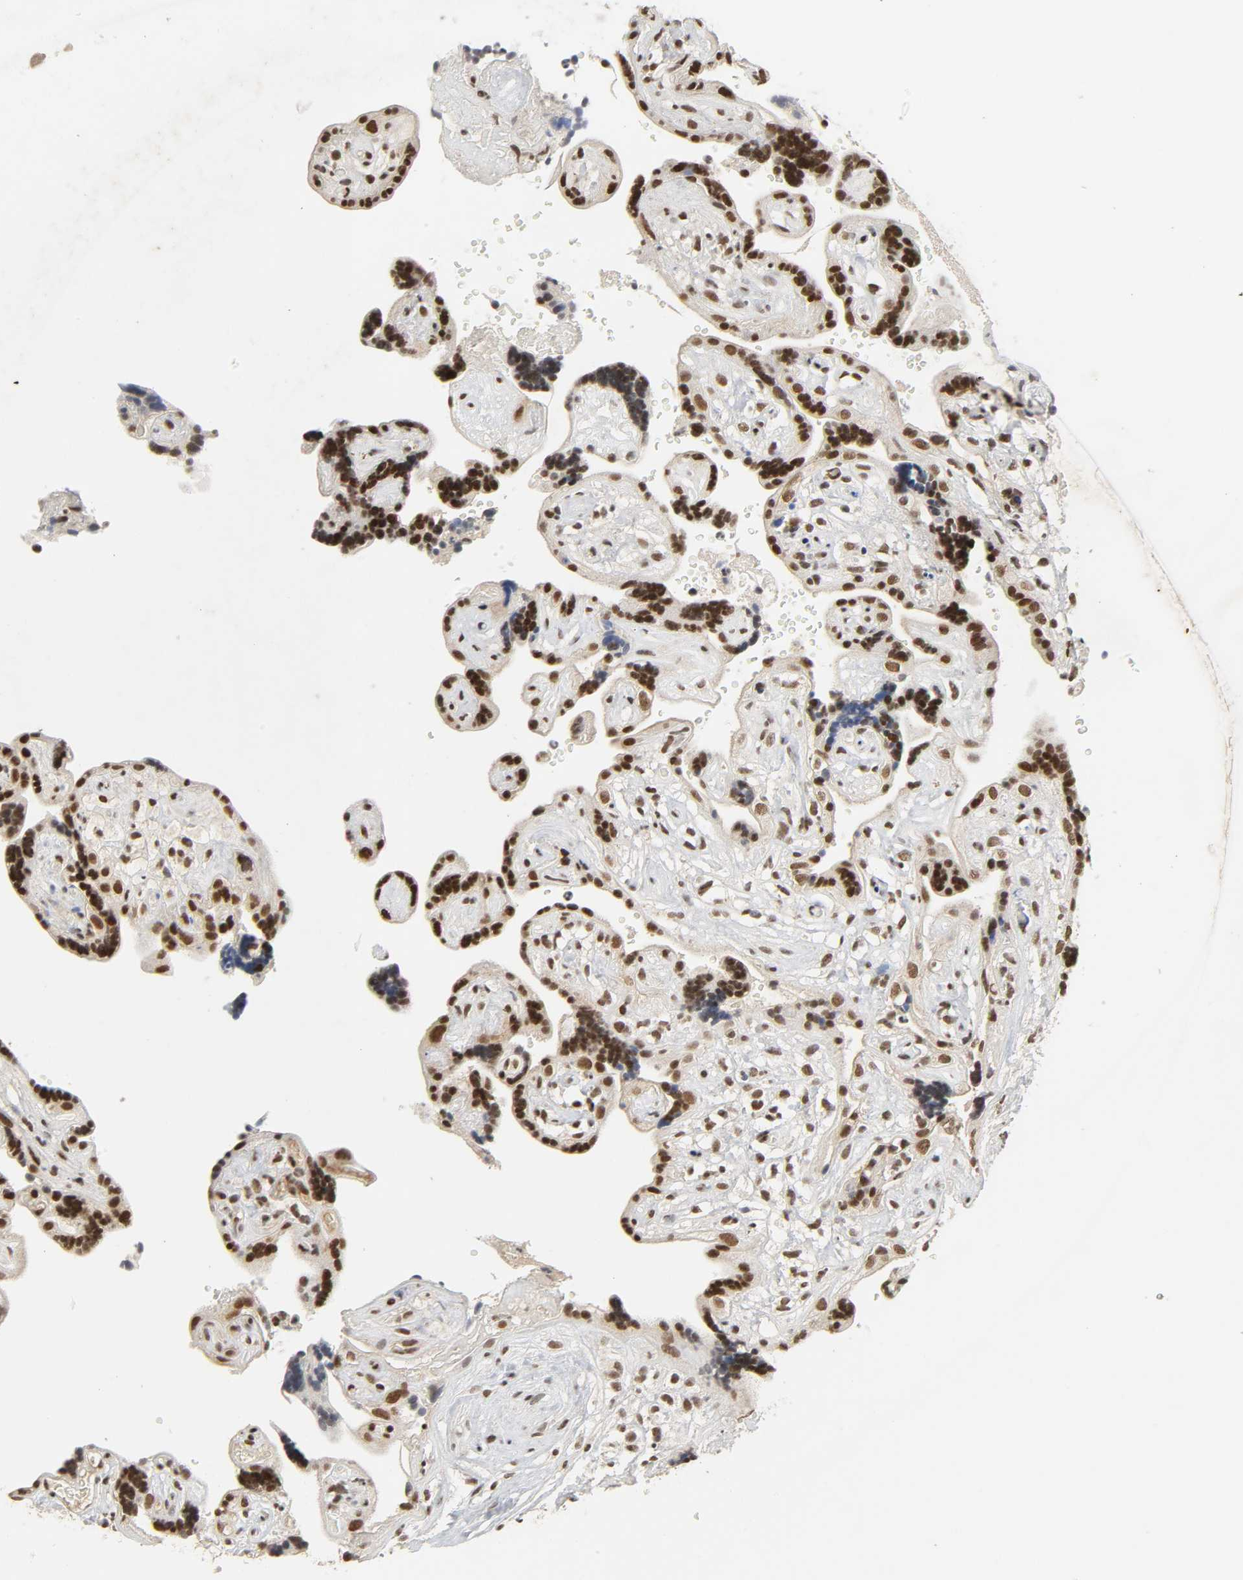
{"staining": {"intensity": "moderate", "quantity": ">75%", "location": "nuclear"}, "tissue": "placenta", "cell_type": "Decidual cells", "image_type": "normal", "snomed": [{"axis": "morphology", "description": "Normal tissue, NOS"}, {"axis": "topography", "description": "Placenta"}], "caption": "High-power microscopy captured an immunohistochemistry (IHC) histopathology image of normal placenta, revealing moderate nuclear staining in about >75% of decidual cells.", "gene": "NCOA6", "patient": {"sex": "female", "age": 30}}